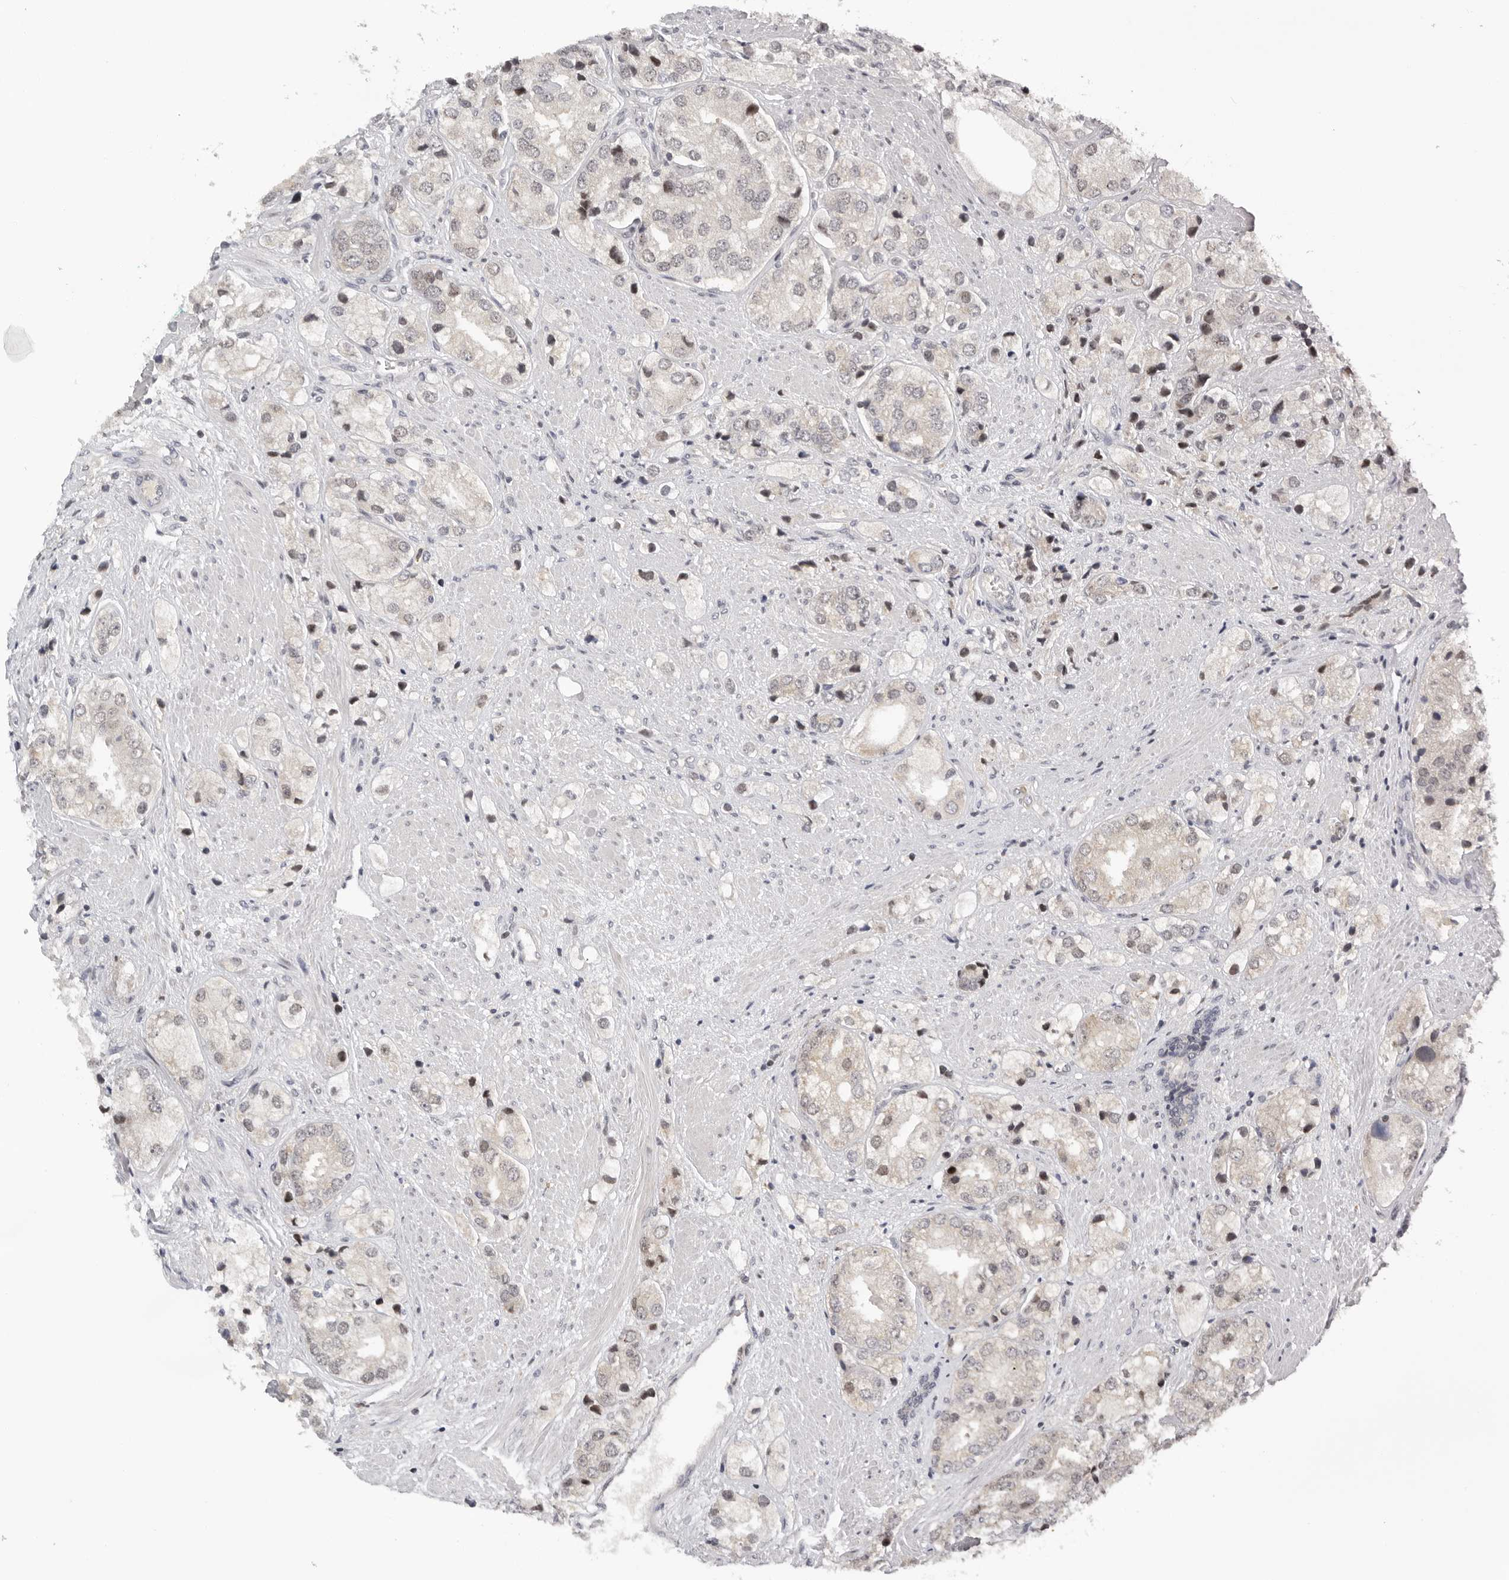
{"staining": {"intensity": "negative", "quantity": "none", "location": "none"}, "tissue": "prostate cancer", "cell_type": "Tumor cells", "image_type": "cancer", "snomed": [{"axis": "morphology", "description": "Adenocarcinoma, High grade"}, {"axis": "topography", "description": "Prostate"}], "caption": "This is an immunohistochemistry photomicrograph of human adenocarcinoma (high-grade) (prostate). There is no staining in tumor cells.", "gene": "KIF2B", "patient": {"sex": "male", "age": 50}}